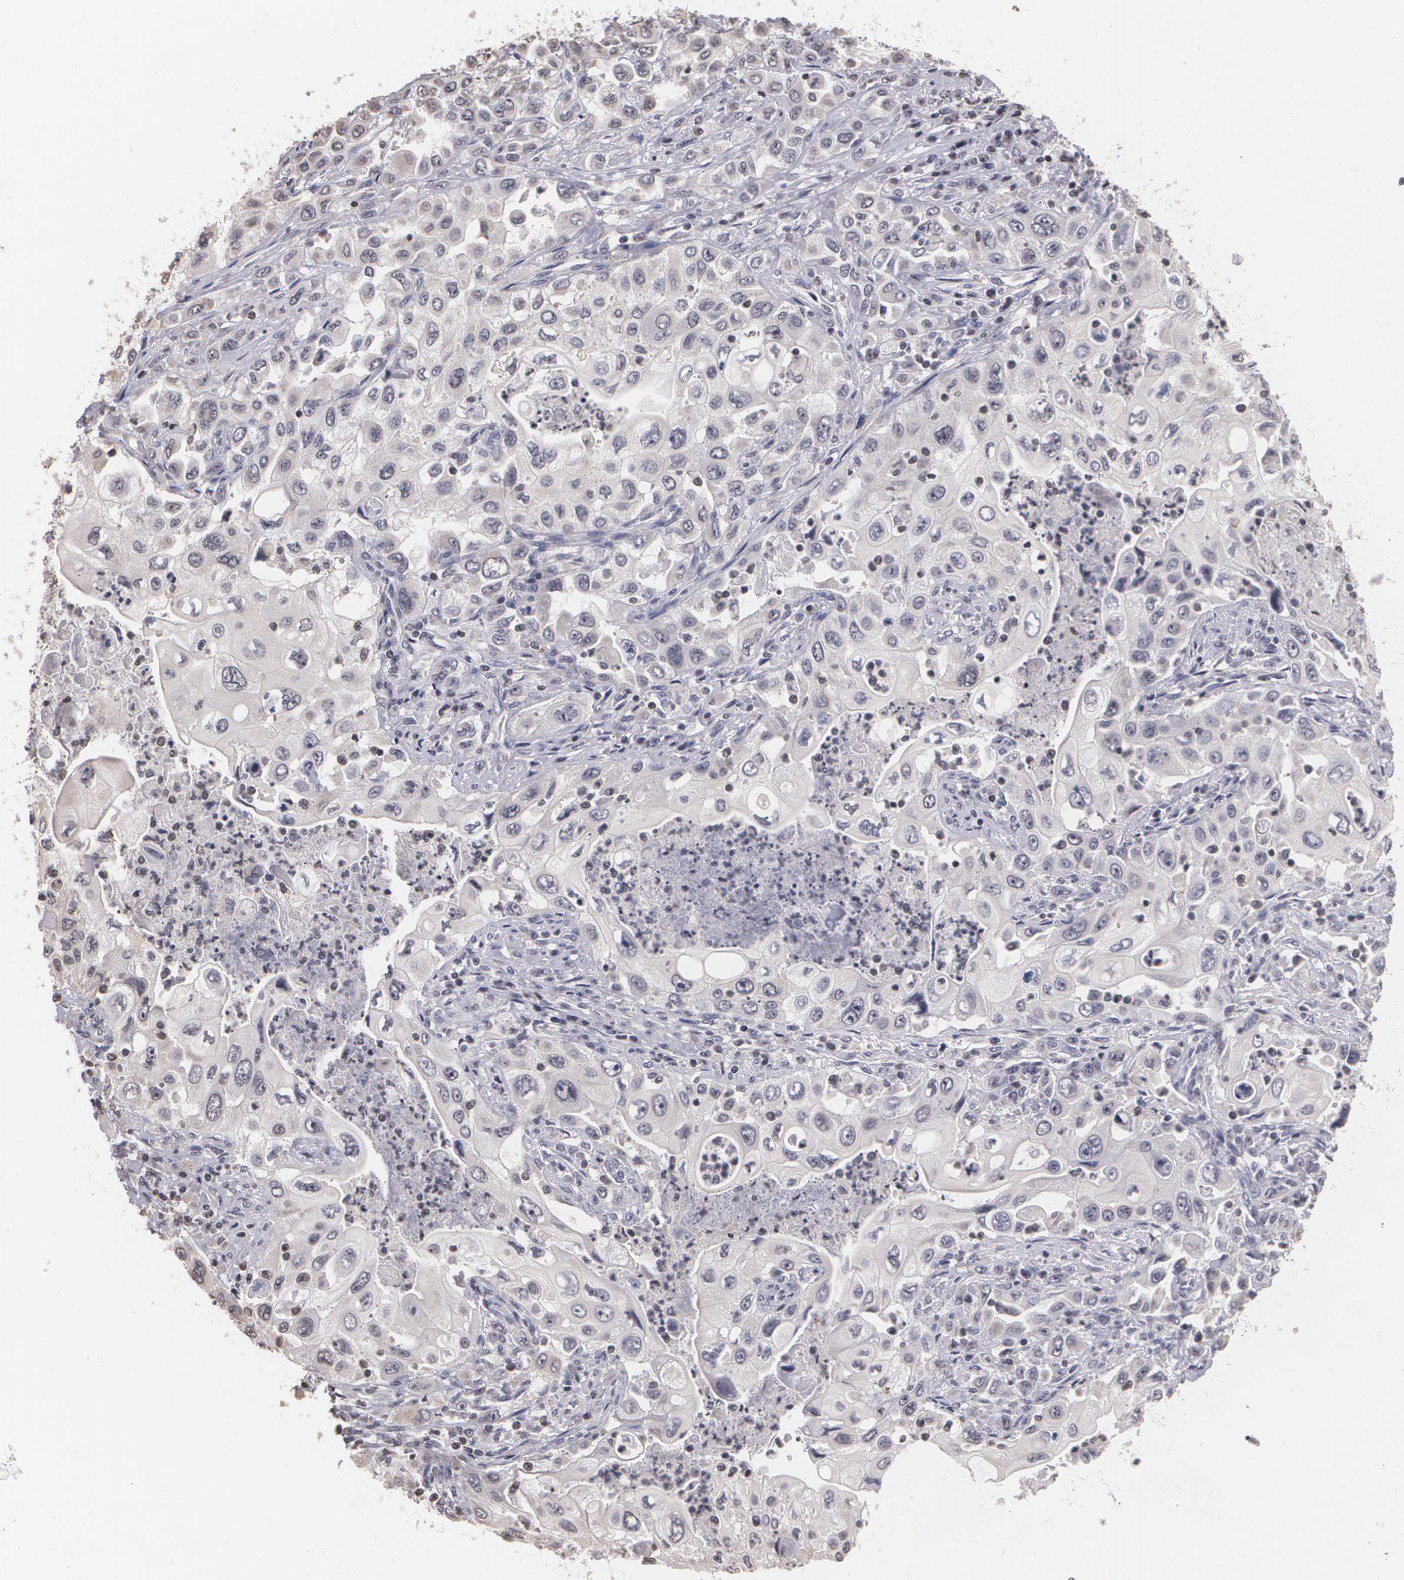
{"staining": {"intensity": "negative", "quantity": "none", "location": "none"}, "tissue": "pancreatic cancer", "cell_type": "Tumor cells", "image_type": "cancer", "snomed": [{"axis": "morphology", "description": "Adenocarcinoma, NOS"}, {"axis": "topography", "description": "Pancreas"}], "caption": "Immunohistochemistry (IHC) image of pancreatic cancer (adenocarcinoma) stained for a protein (brown), which reveals no staining in tumor cells.", "gene": "THRB", "patient": {"sex": "male", "age": 70}}